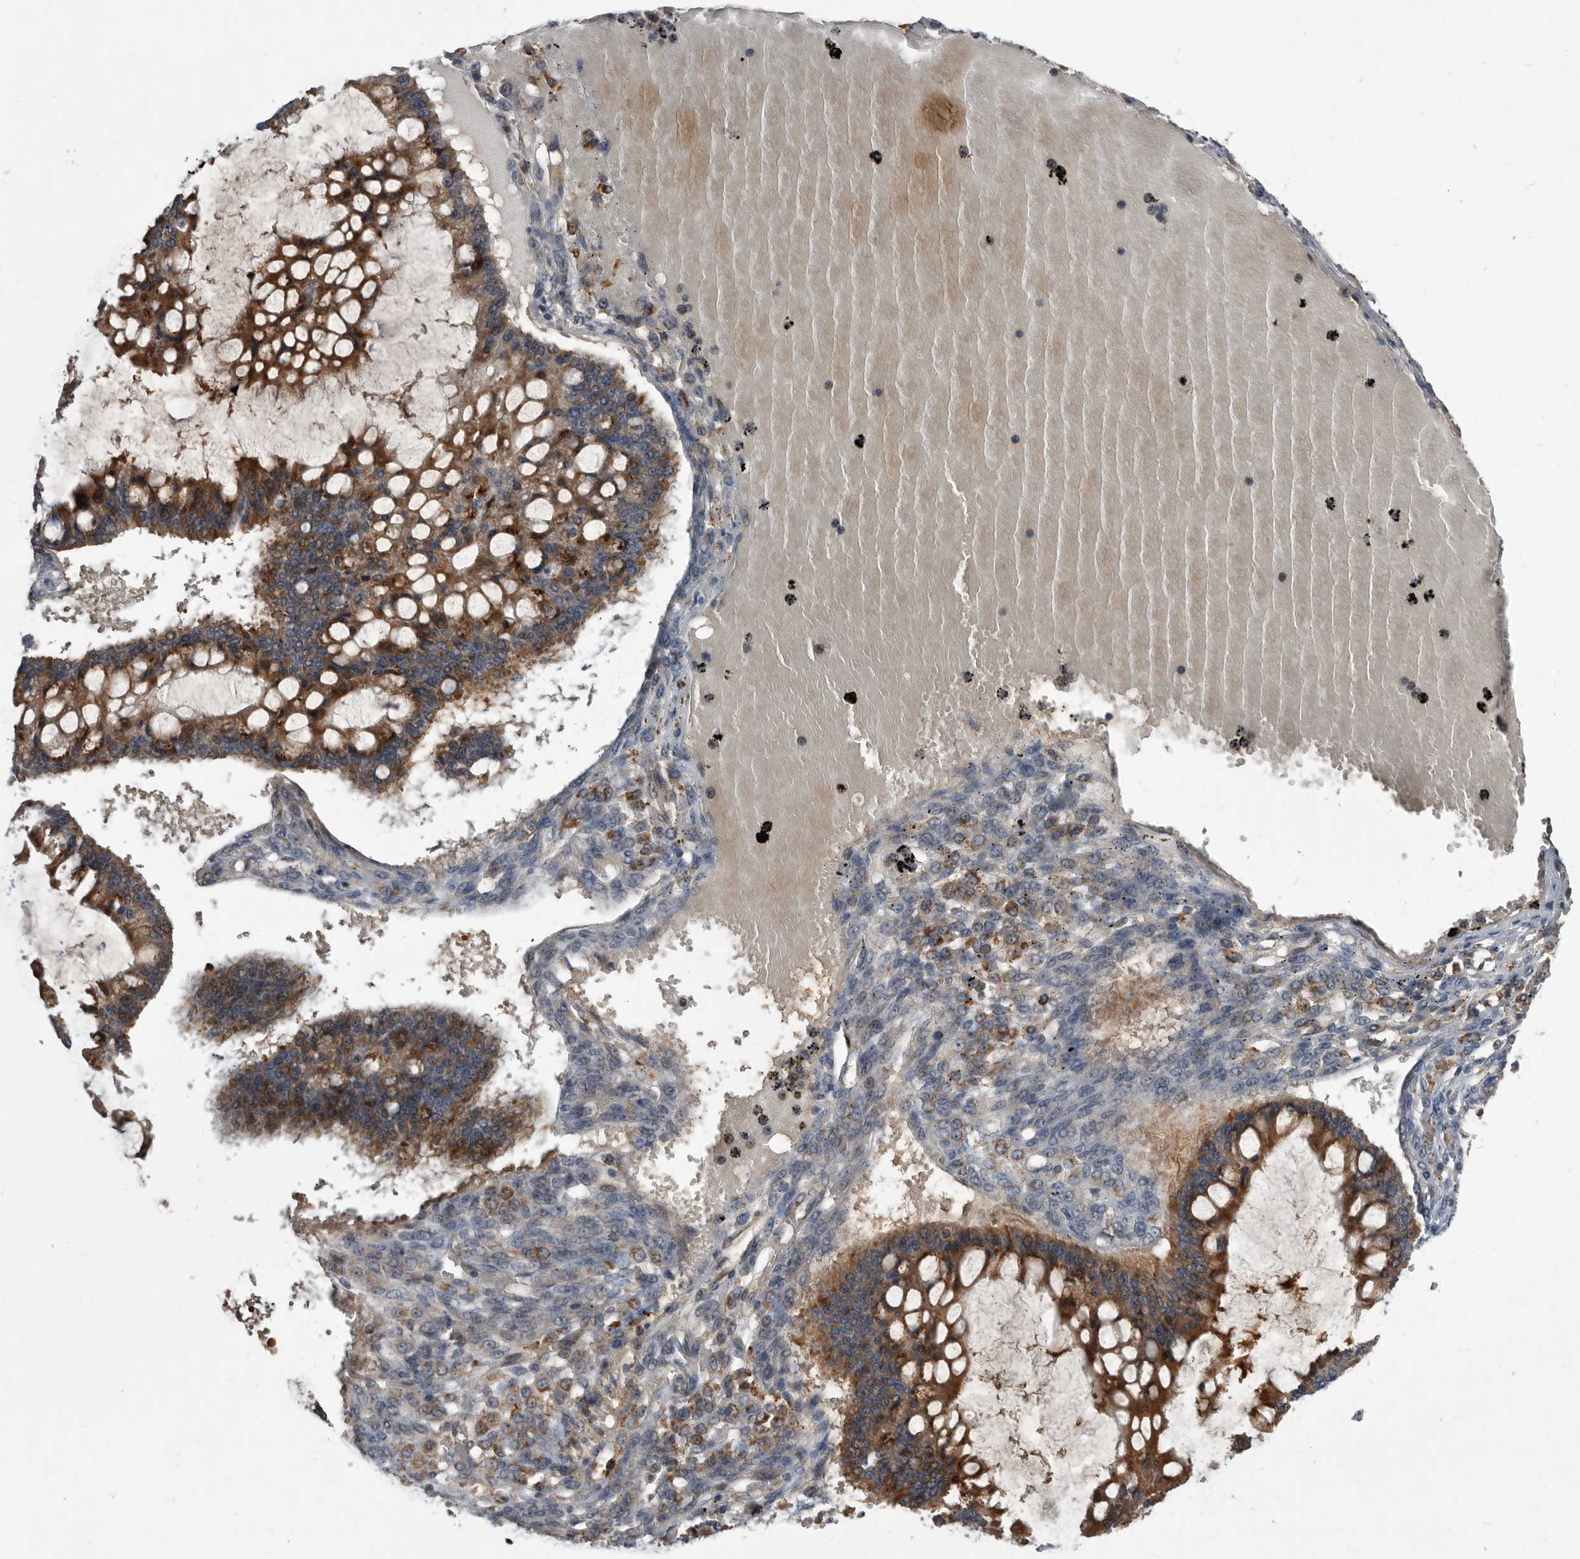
{"staining": {"intensity": "strong", "quantity": ">75%", "location": "cytoplasmic/membranous"}, "tissue": "ovarian cancer", "cell_type": "Tumor cells", "image_type": "cancer", "snomed": [{"axis": "morphology", "description": "Cystadenocarcinoma, mucinous, NOS"}, {"axis": "topography", "description": "Ovary"}], "caption": "This is an image of immunohistochemistry staining of ovarian cancer, which shows strong expression in the cytoplasmic/membranous of tumor cells.", "gene": "PI15", "patient": {"sex": "female", "age": 73}}